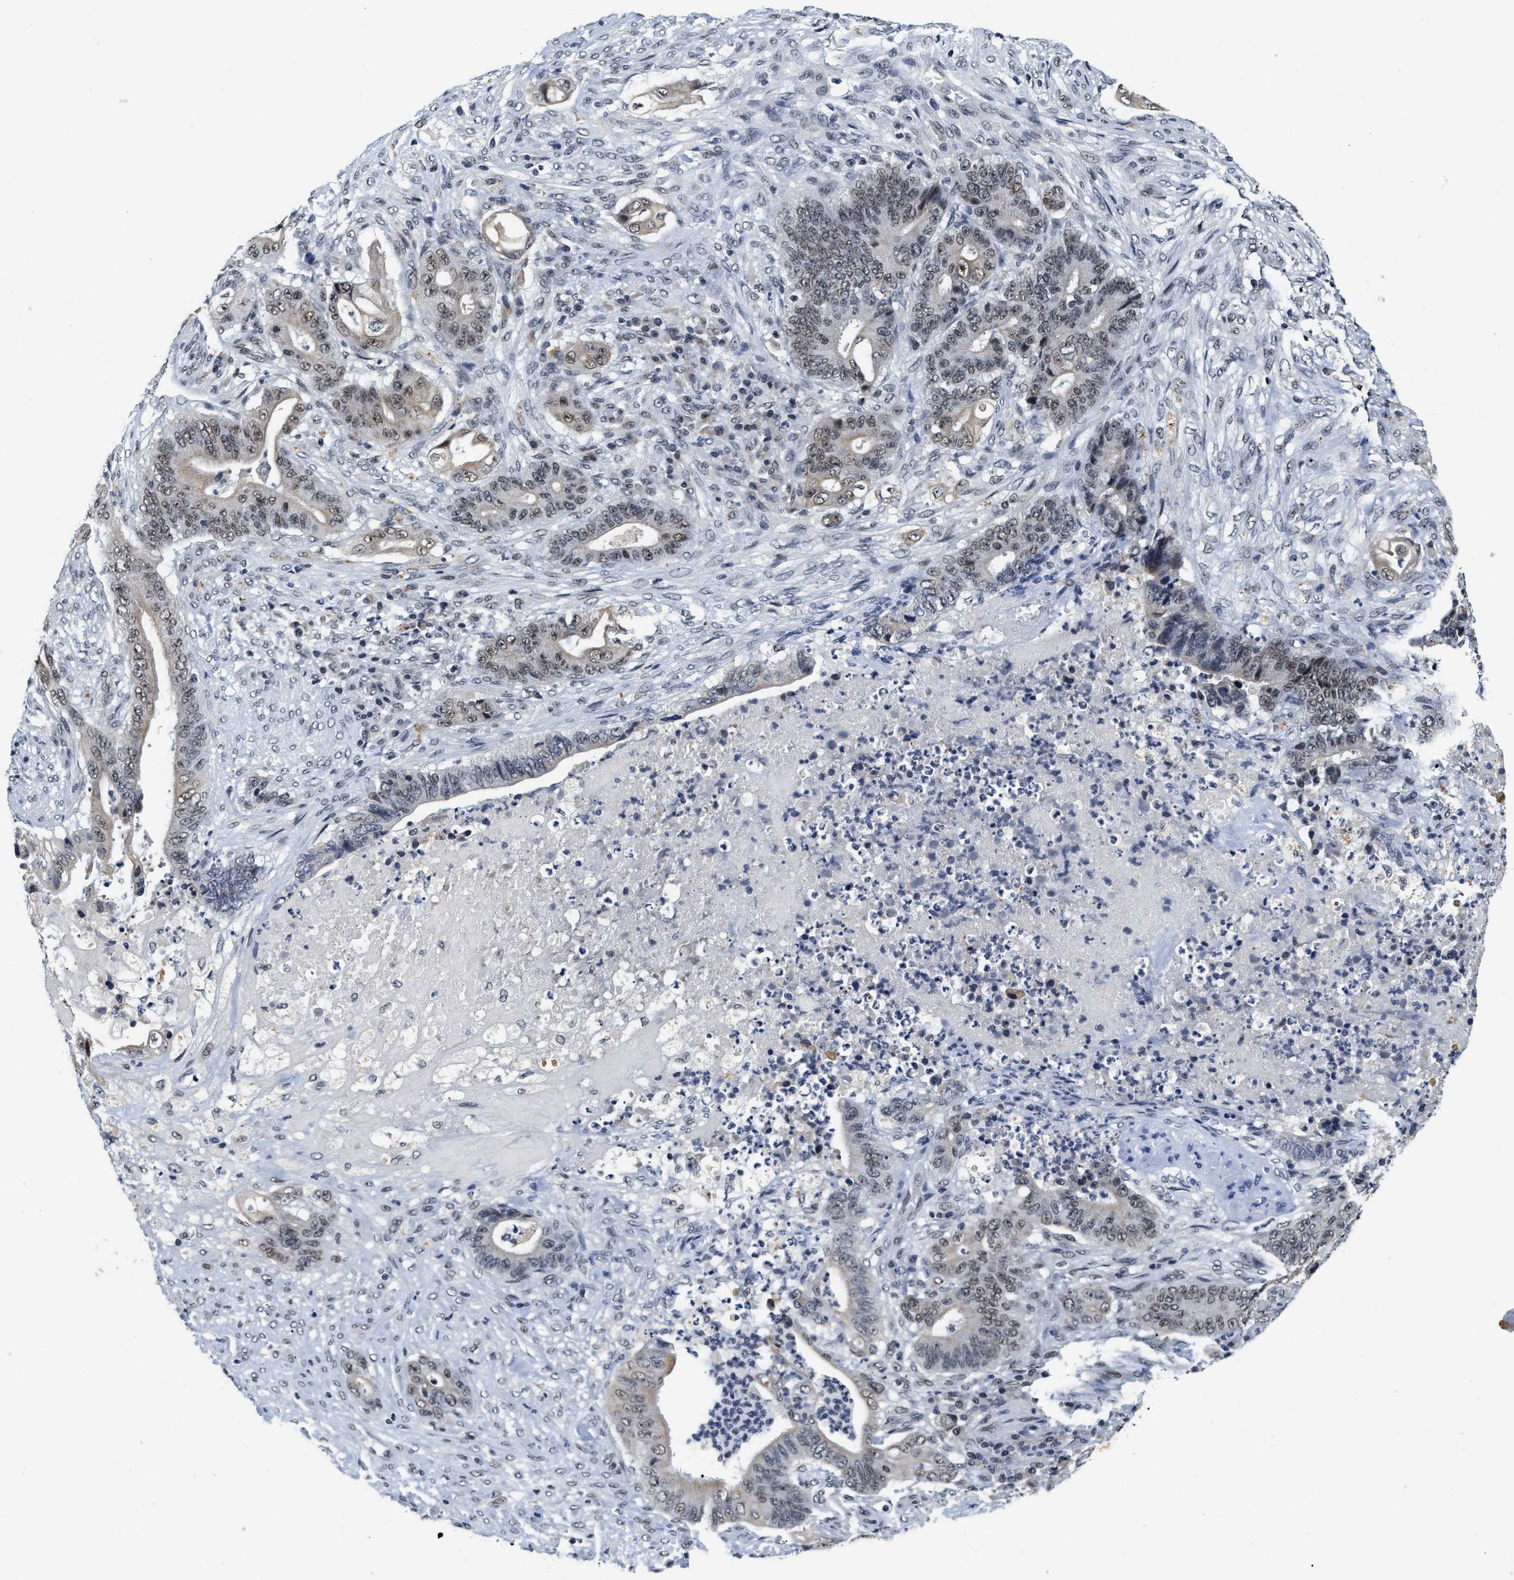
{"staining": {"intensity": "weak", "quantity": "25%-75%", "location": "nuclear"}, "tissue": "stomach cancer", "cell_type": "Tumor cells", "image_type": "cancer", "snomed": [{"axis": "morphology", "description": "Adenocarcinoma, NOS"}, {"axis": "topography", "description": "Stomach"}], "caption": "Adenocarcinoma (stomach) stained for a protein (brown) reveals weak nuclear positive positivity in approximately 25%-75% of tumor cells.", "gene": "INIP", "patient": {"sex": "female", "age": 73}}